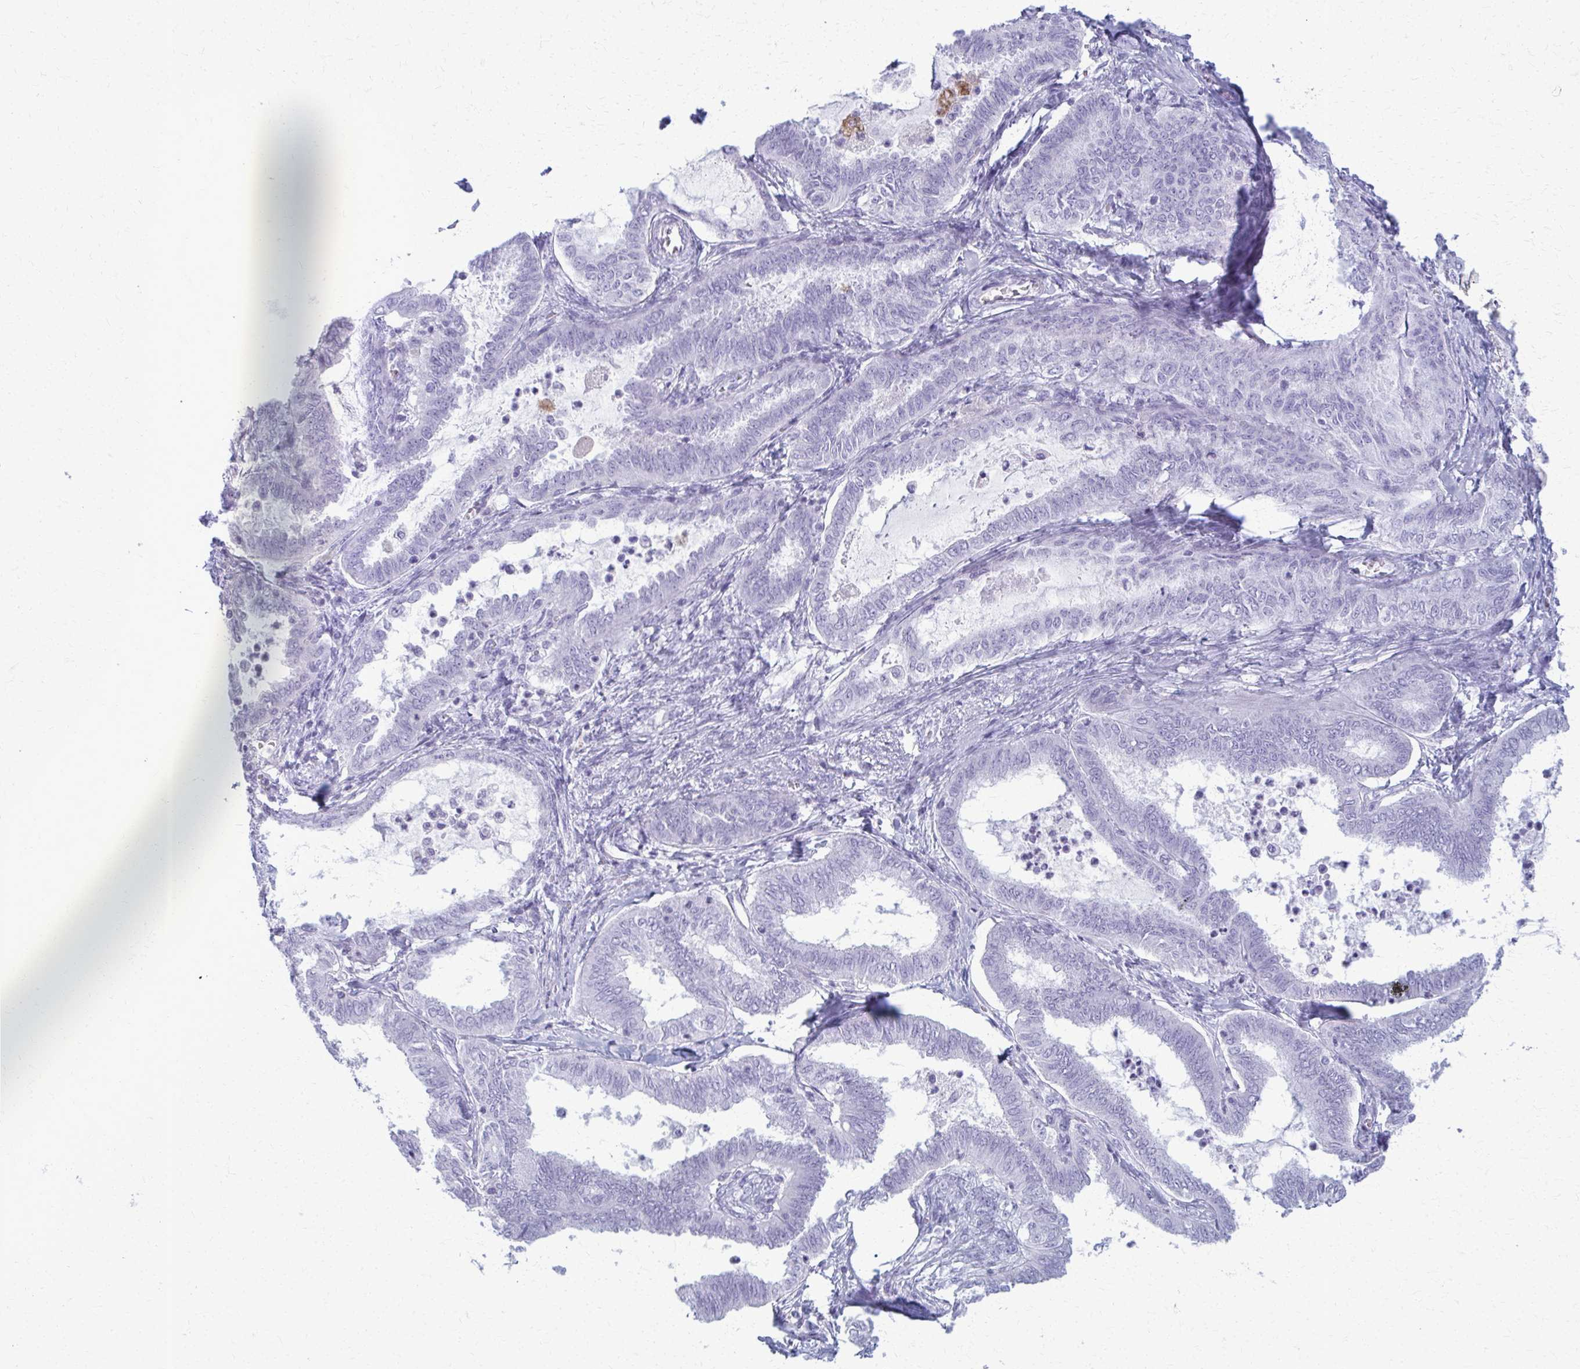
{"staining": {"intensity": "negative", "quantity": "none", "location": "none"}, "tissue": "ovarian cancer", "cell_type": "Tumor cells", "image_type": "cancer", "snomed": [{"axis": "morphology", "description": "Carcinoma, endometroid"}, {"axis": "topography", "description": "Ovary"}], "caption": "This micrograph is of ovarian endometroid carcinoma stained with IHC to label a protein in brown with the nuclei are counter-stained blue. There is no expression in tumor cells.", "gene": "ACSM2B", "patient": {"sex": "female", "age": 70}}